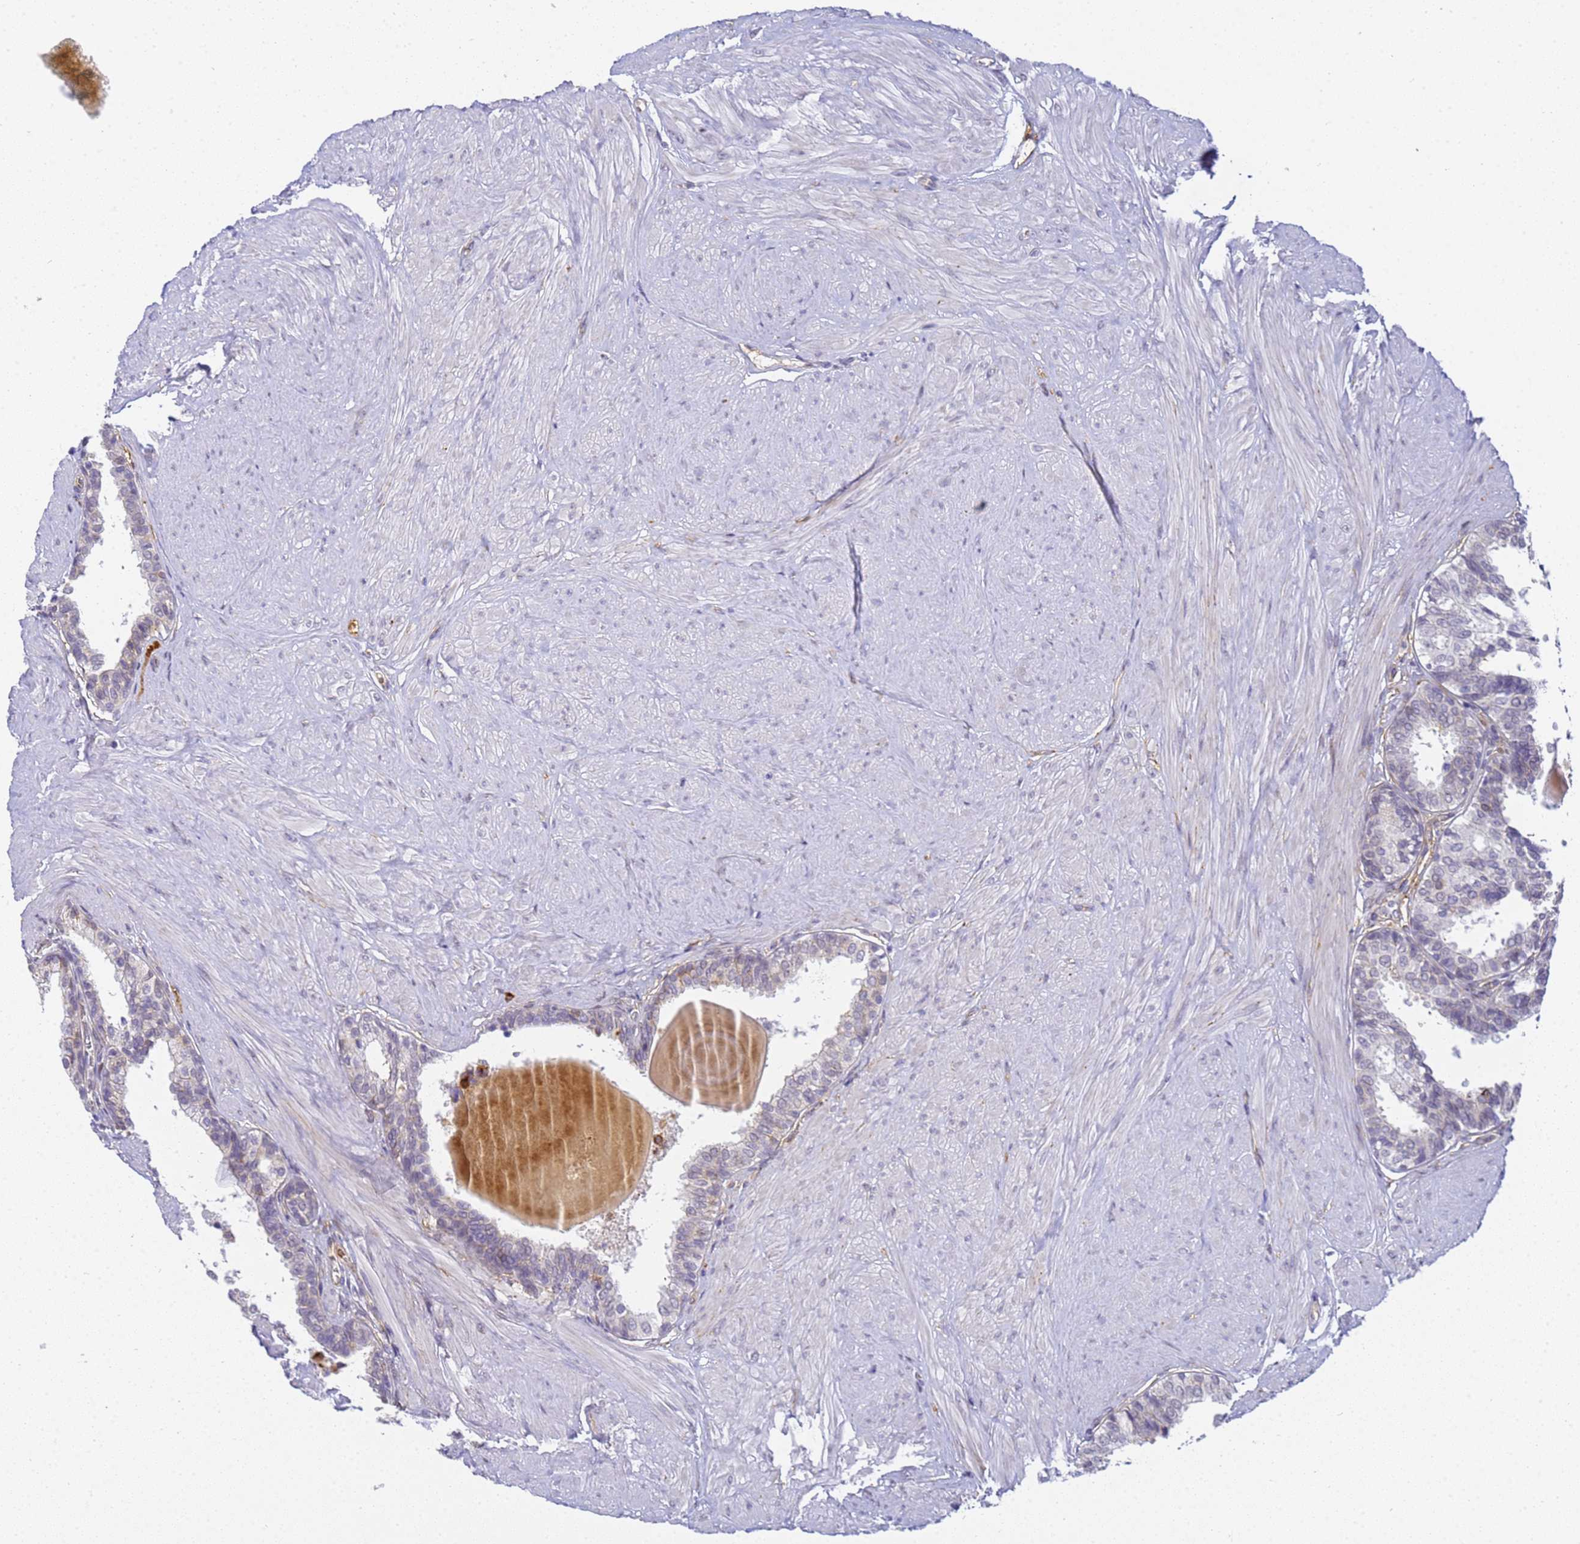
{"staining": {"intensity": "moderate", "quantity": "25%-75%", "location": "cytoplasmic/membranous"}, "tissue": "prostate", "cell_type": "Glandular cells", "image_type": "normal", "snomed": [{"axis": "morphology", "description": "Normal tissue, NOS"}, {"axis": "topography", "description": "Prostate"}], "caption": "Immunohistochemistry (IHC) histopathology image of unremarkable prostate stained for a protein (brown), which shows medium levels of moderate cytoplasmic/membranous staining in approximately 25%-75% of glandular cells.", "gene": "GON4L", "patient": {"sex": "male", "age": 48}}